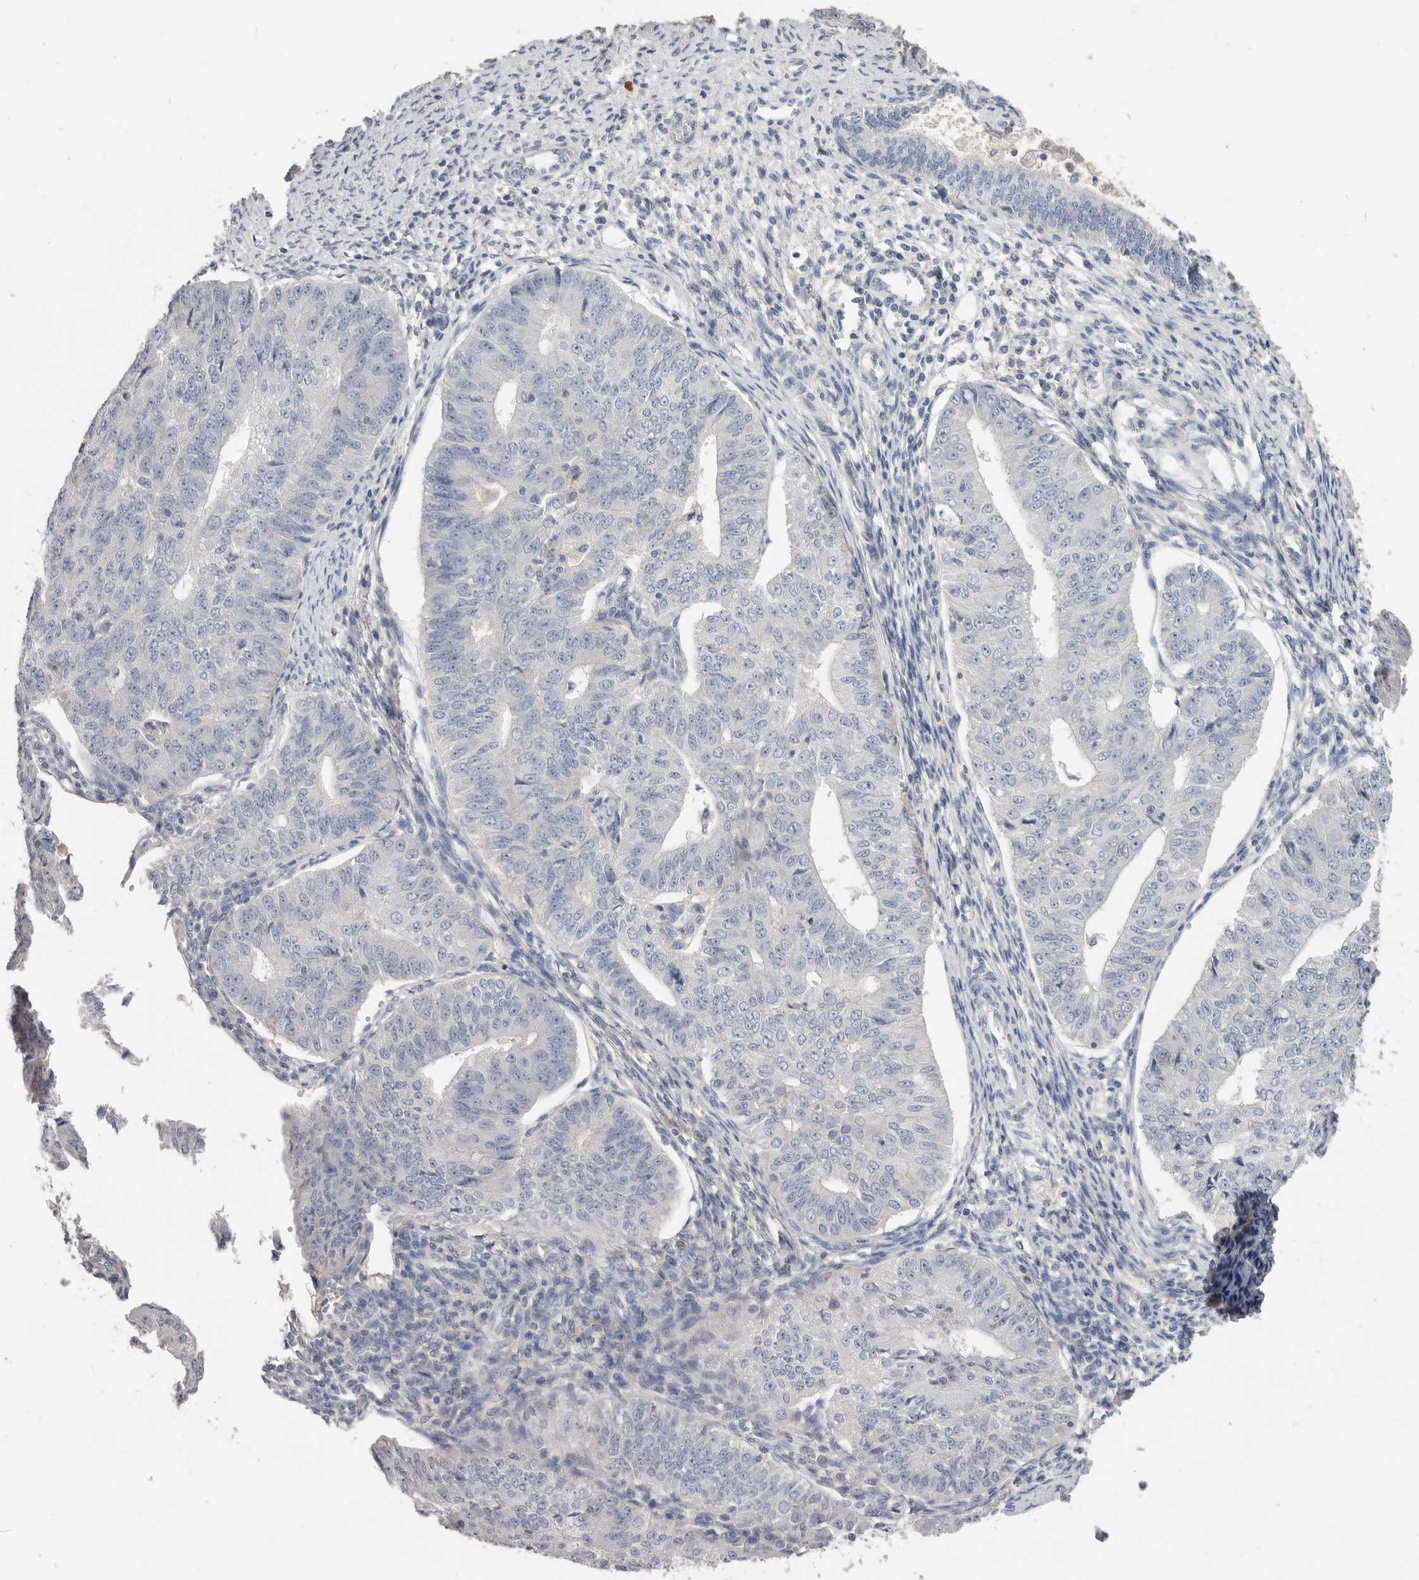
{"staining": {"intensity": "negative", "quantity": "none", "location": "none"}, "tissue": "endometrial cancer", "cell_type": "Tumor cells", "image_type": "cancer", "snomed": [{"axis": "morphology", "description": "Adenocarcinoma, NOS"}, {"axis": "topography", "description": "Endometrium"}], "caption": "Endometrial cancer (adenocarcinoma) was stained to show a protein in brown. There is no significant staining in tumor cells.", "gene": "WDTC1", "patient": {"sex": "female", "age": 32}}